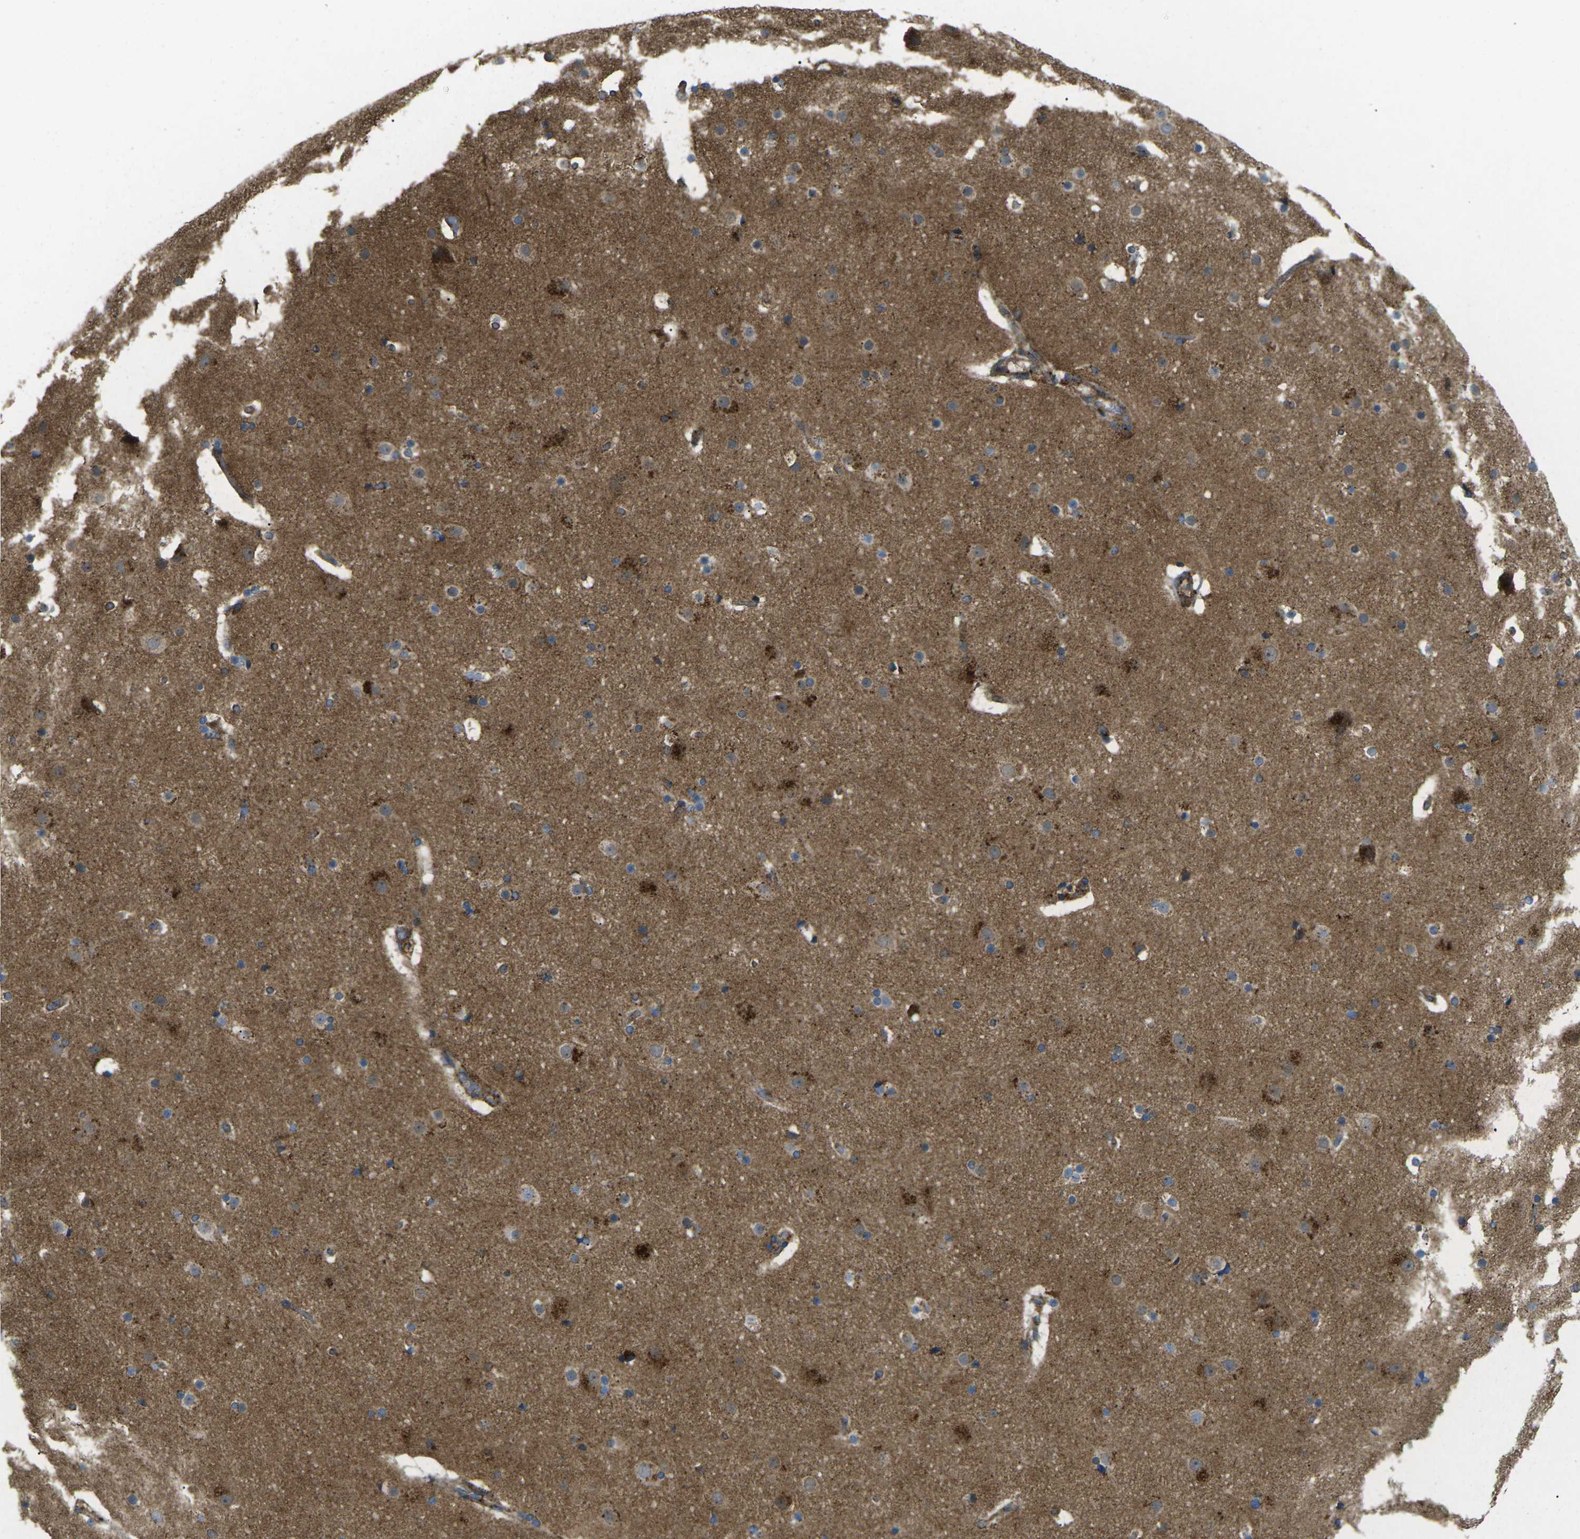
{"staining": {"intensity": "weak", "quantity": ">75%", "location": "cytoplasmic/membranous"}, "tissue": "cerebral cortex", "cell_type": "Endothelial cells", "image_type": "normal", "snomed": [{"axis": "morphology", "description": "Normal tissue, NOS"}, {"axis": "topography", "description": "Cerebral cortex"}], "caption": "IHC image of benign cerebral cortex: human cerebral cortex stained using IHC displays low levels of weak protein expression localized specifically in the cytoplasmic/membranous of endothelial cells, appearing as a cytoplasmic/membranous brown color.", "gene": "CHMP3", "patient": {"sex": "male", "age": 57}}